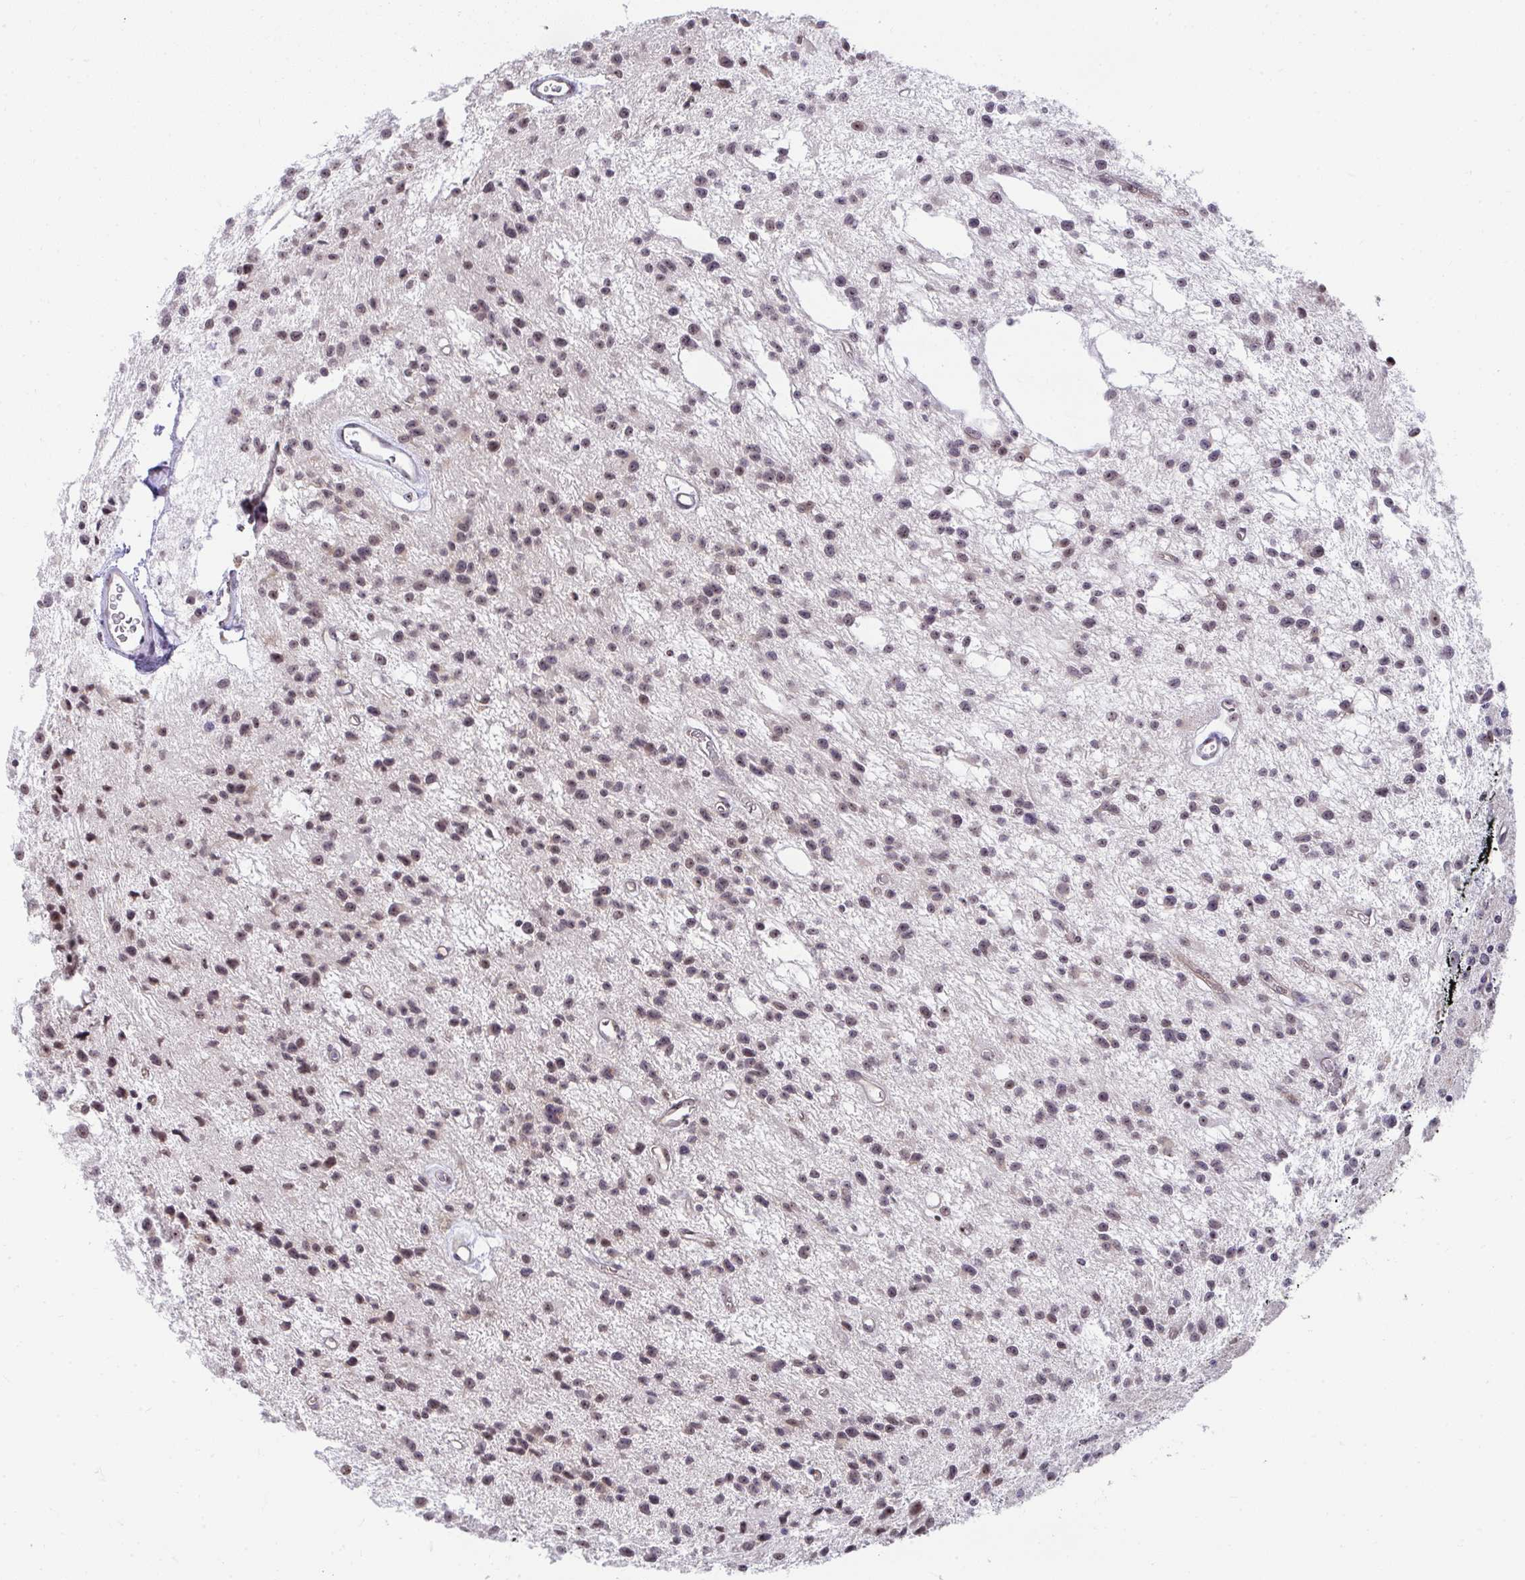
{"staining": {"intensity": "weak", "quantity": ">75%", "location": "nuclear"}, "tissue": "glioma", "cell_type": "Tumor cells", "image_type": "cancer", "snomed": [{"axis": "morphology", "description": "Glioma, malignant, Low grade"}, {"axis": "topography", "description": "Brain"}], "caption": "Weak nuclear staining is identified in approximately >75% of tumor cells in malignant glioma (low-grade).", "gene": "HIRA", "patient": {"sex": "male", "age": 43}}